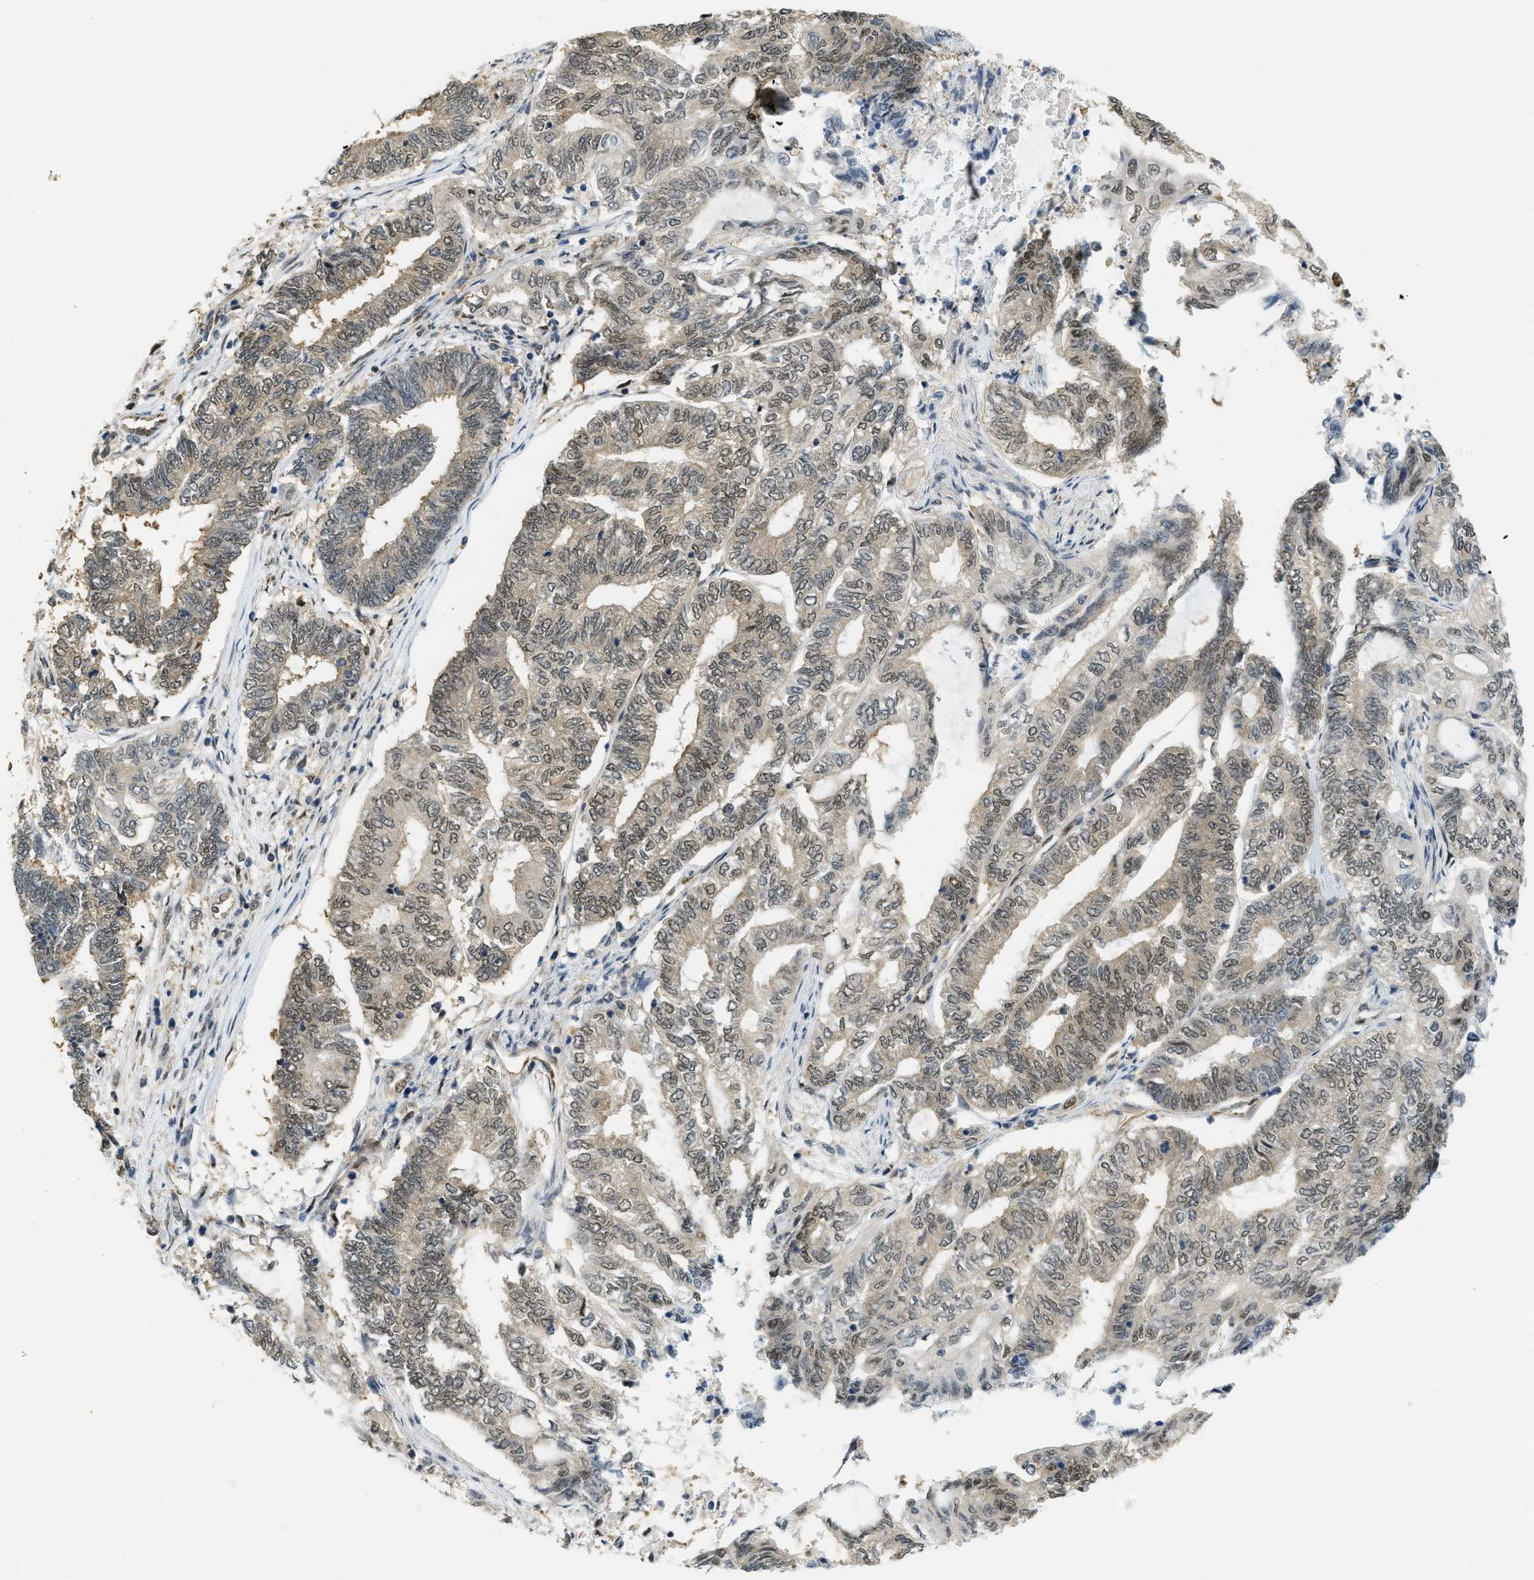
{"staining": {"intensity": "moderate", "quantity": "25%-75%", "location": "nuclear"}, "tissue": "endometrial cancer", "cell_type": "Tumor cells", "image_type": "cancer", "snomed": [{"axis": "morphology", "description": "Adenocarcinoma, NOS"}, {"axis": "topography", "description": "Uterus"}, {"axis": "topography", "description": "Endometrium"}], "caption": "DAB (3,3'-diaminobenzidine) immunohistochemical staining of human adenocarcinoma (endometrial) exhibits moderate nuclear protein expression in approximately 25%-75% of tumor cells.", "gene": "PSMC5", "patient": {"sex": "female", "age": 70}}